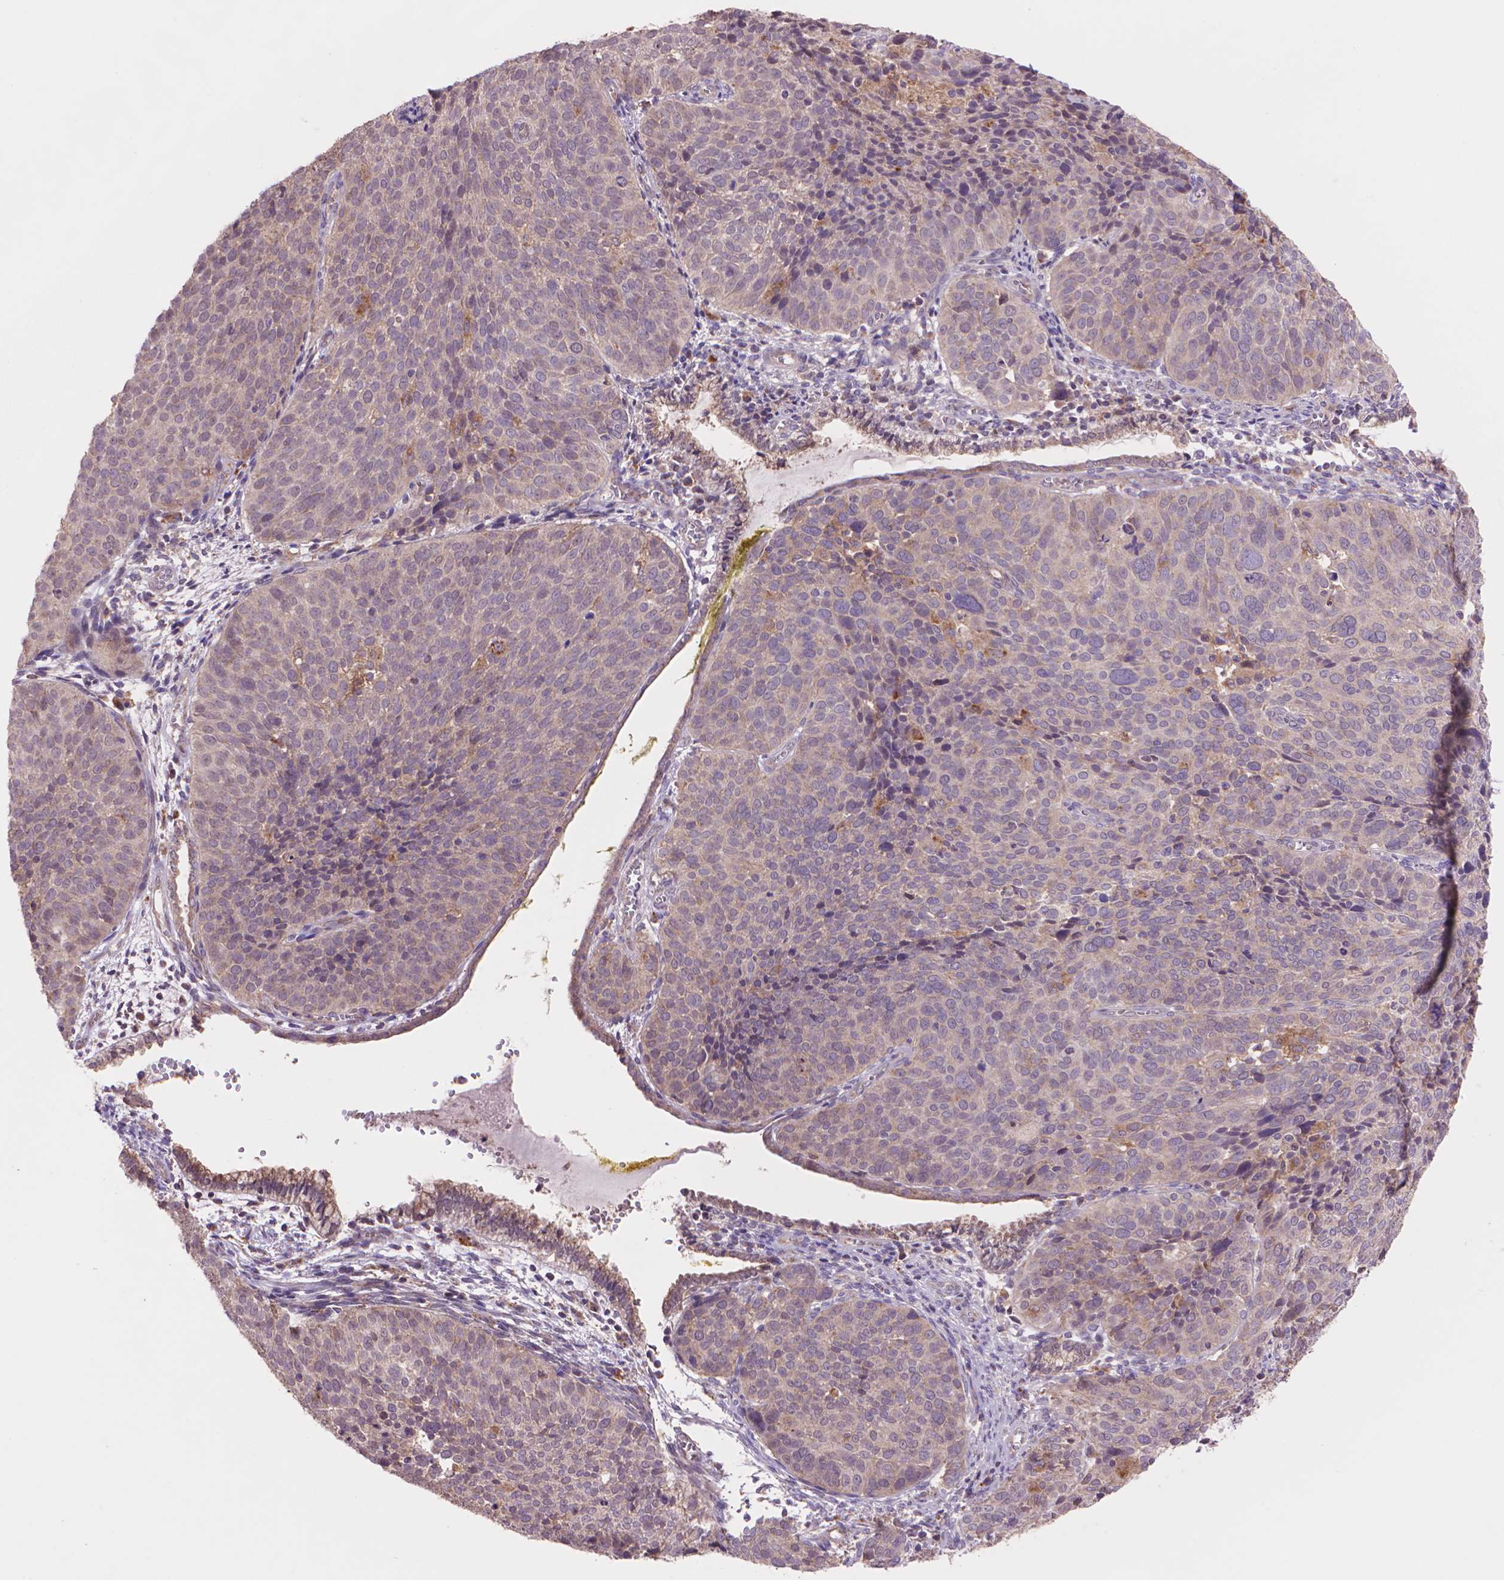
{"staining": {"intensity": "weak", "quantity": ">75%", "location": "cytoplasmic/membranous"}, "tissue": "cervical cancer", "cell_type": "Tumor cells", "image_type": "cancer", "snomed": [{"axis": "morphology", "description": "Squamous cell carcinoma, NOS"}, {"axis": "topography", "description": "Cervix"}], "caption": "Immunohistochemical staining of human cervical squamous cell carcinoma shows low levels of weak cytoplasmic/membranous positivity in about >75% of tumor cells.", "gene": "GLB1", "patient": {"sex": "female", "age": 39}}